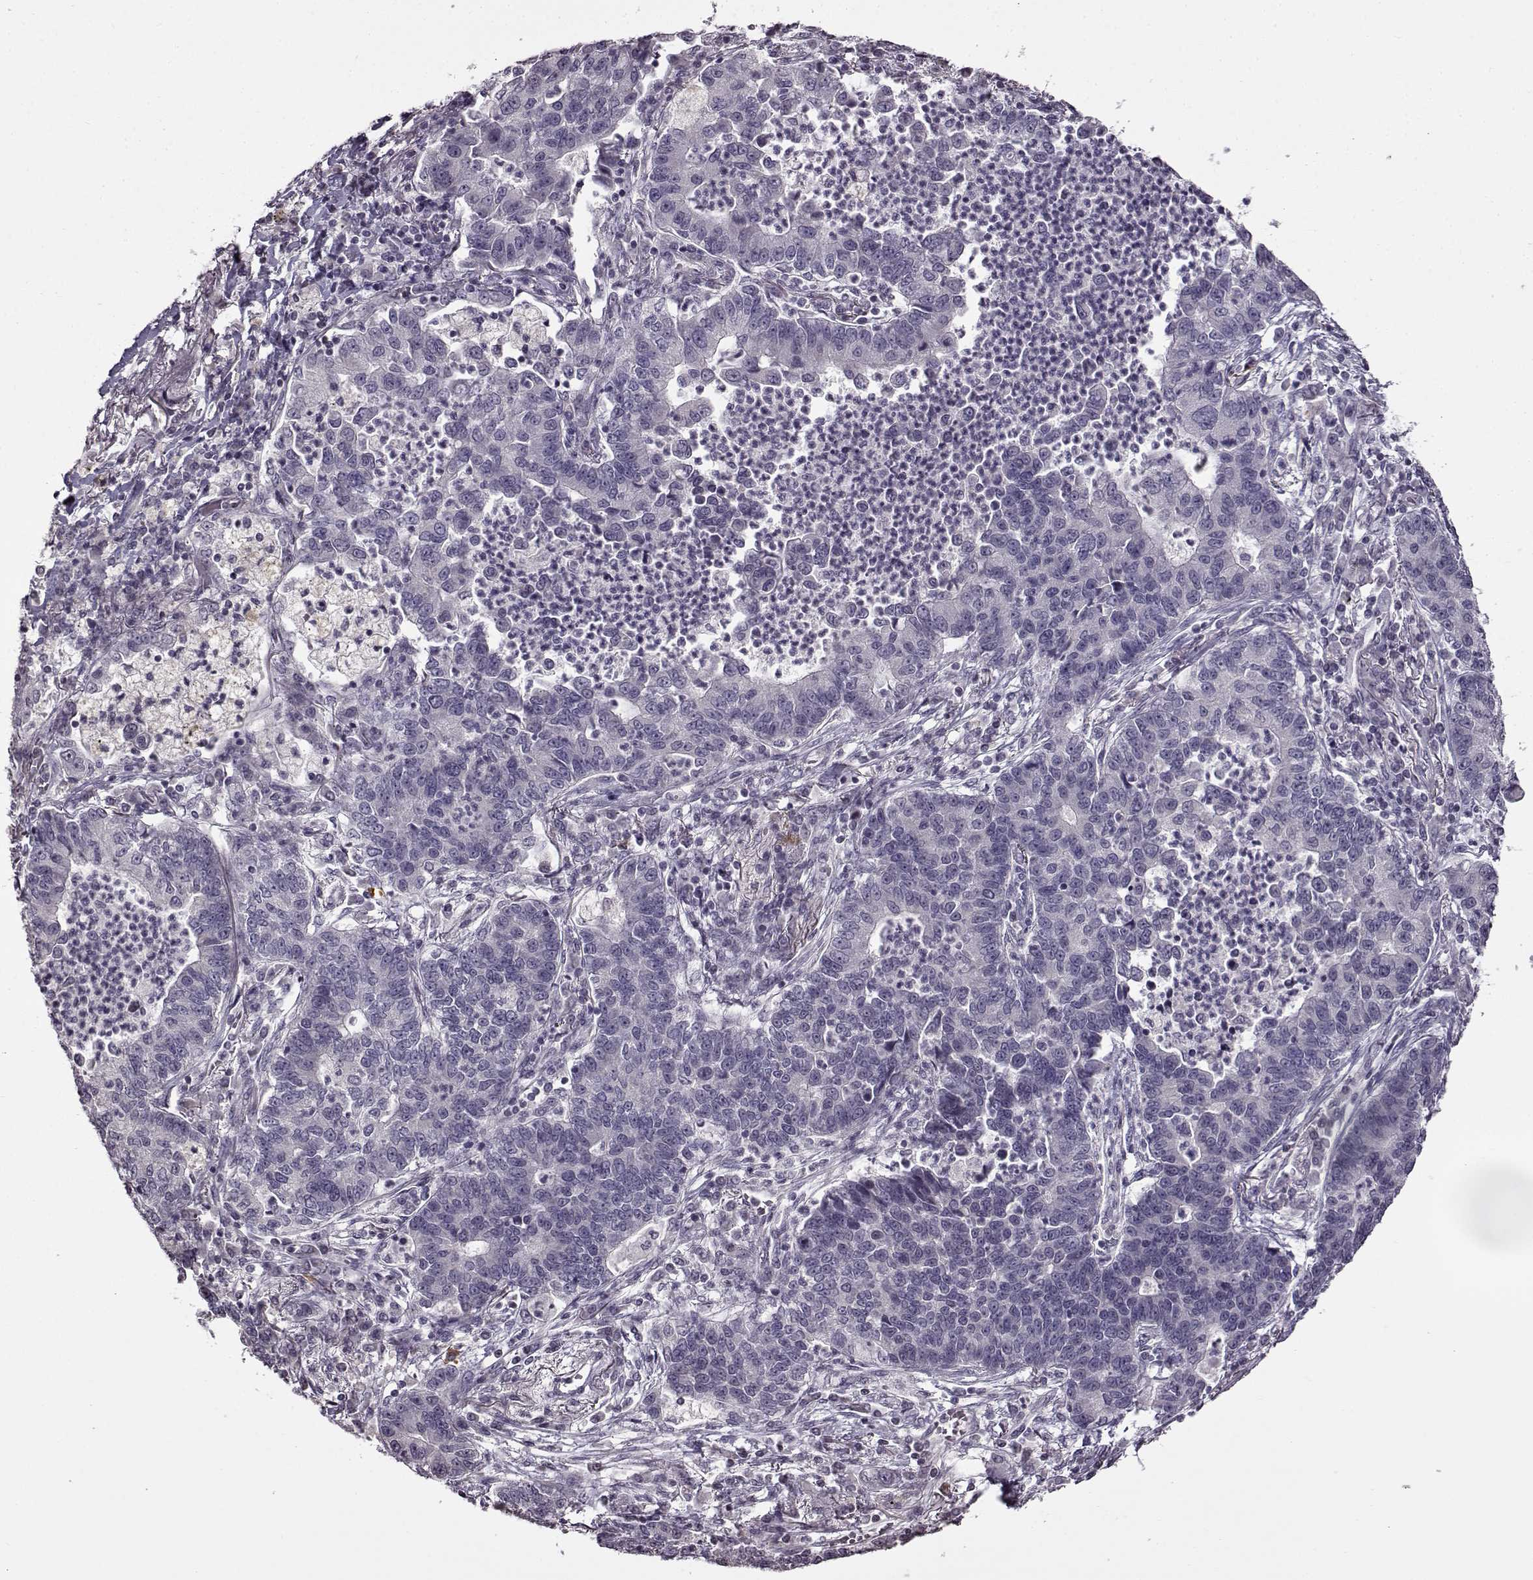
{"staining": {"intensity": "negative", "quantity": "none", "location": "none"}, "tissue": "lung cancer", "cell_type": "Tumor cells", "image_type": "cancer", "snomed": [{"axis": "morphology", "description": "Adenocarcinoma, NOS"}, {"axis": "topography", "description": "Lung"}], "caption": "Image shows no protein positivity in tumor cells of adenocarcinoma (lung) tissue. (DAB IHC visualized using brightfield microscopy, high magnification).", "gene": "FSHB", "patient": {"sex": "female", "age": 57}}